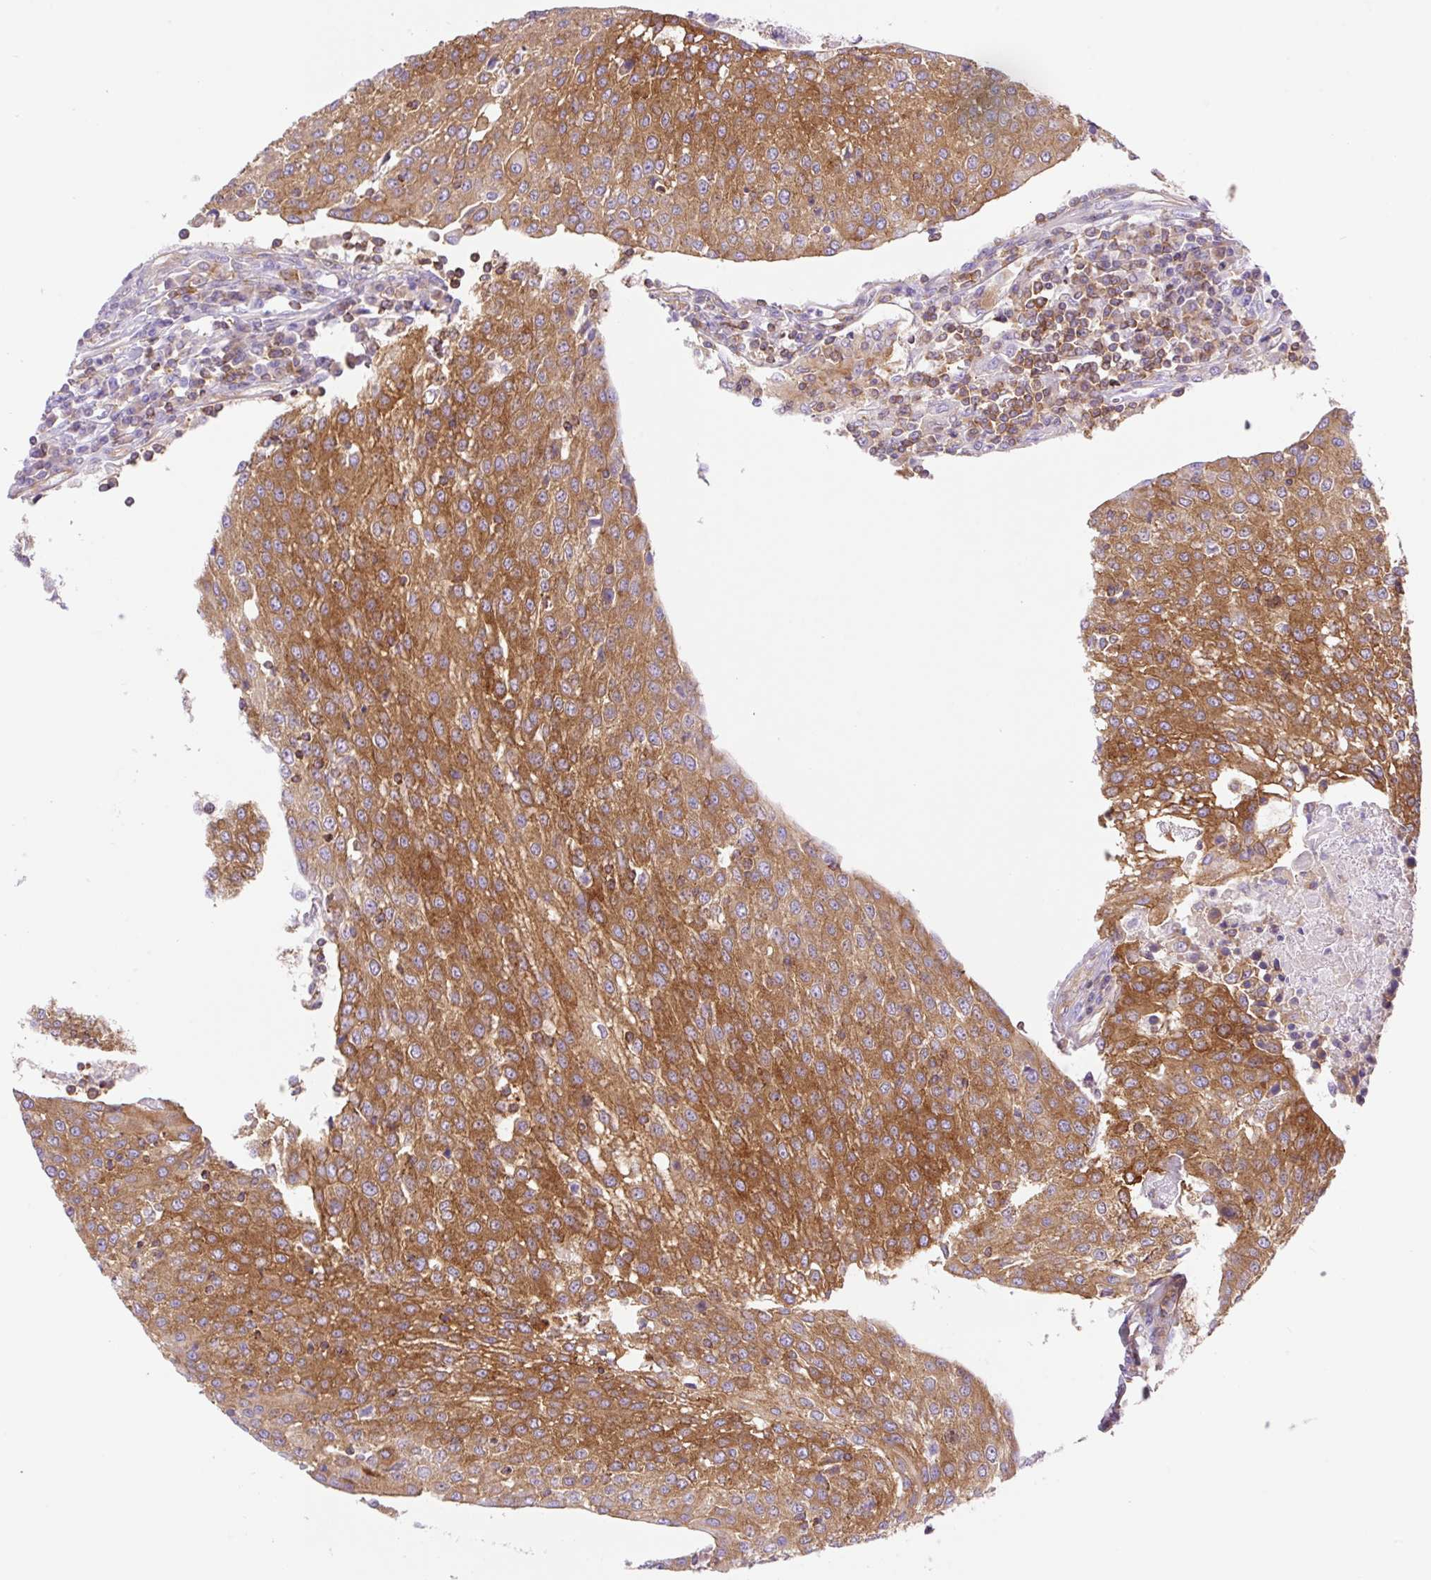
{"staining": {"intensity": "strong", "quantity": ">75%", "location": "cytoplasmic/membranous"}, "tissue": "urothelial cancer", "cell_type": "Tumor cells", "image_type": "cancer", "snomed": [{"axis": "morphology", "description": "Urothelial carcinoma, High grade"}, {"axis": "topography", "description": "Urinary bladder"}], "caption": "Brown immunohistochemical staining in human high-grade urothelial carcinoma exhibits strong cytoplasmic/membranous staining in about >75% of tumor cells.", "gene": "DNM2", "patient": {"sex": "female", "age": 85}}